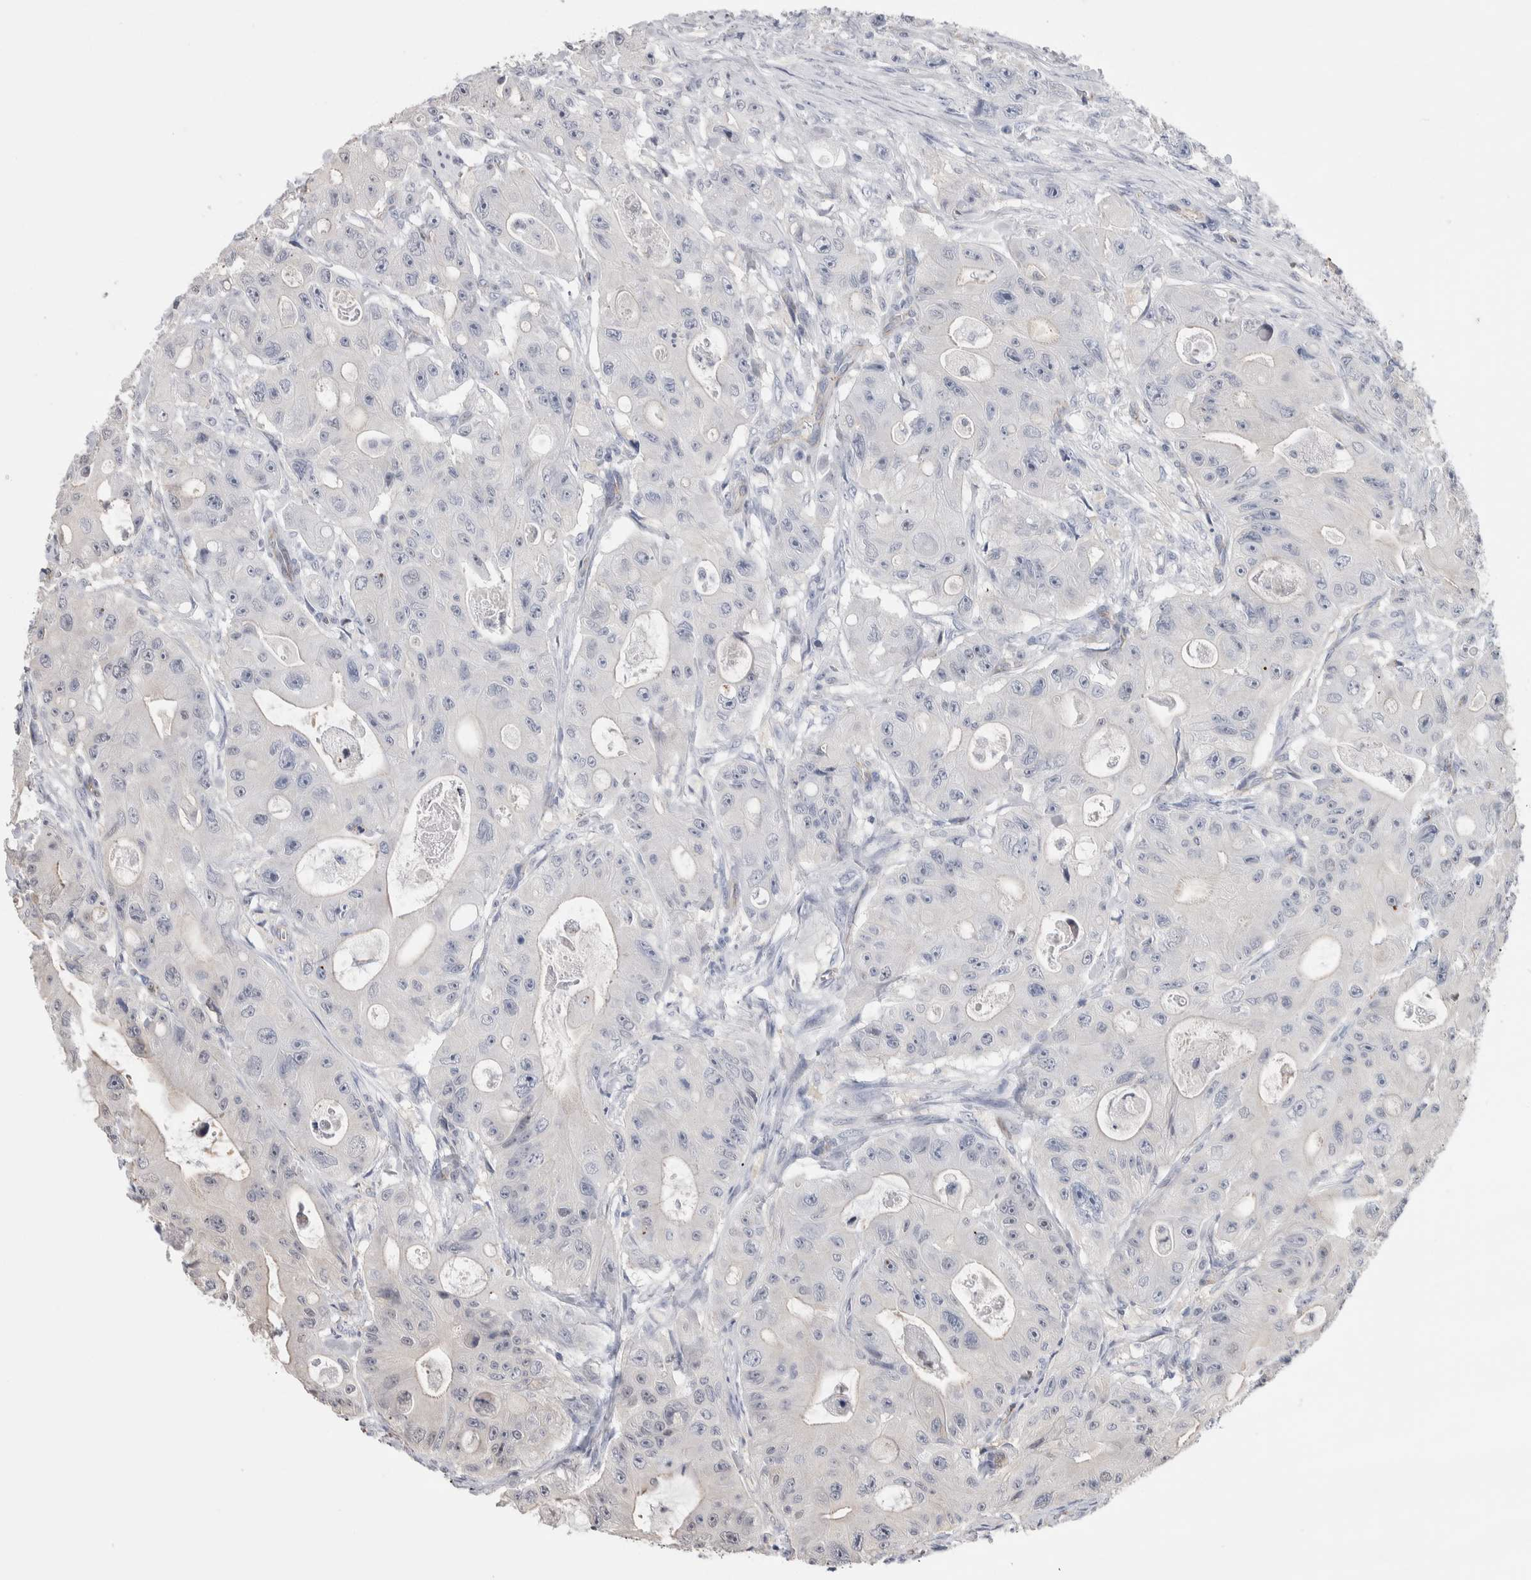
{"staining": {"intensity": "negative", "quantity": "none", "location": "none"}, "tissue": "colorectal cancer", "cell_type": "Tumor cells", "image_type": "cancer", "snomed": [{"axis": "morphology", "description": "Adenocarcinoma, NOS"}, {"axis": "topography", "description": "Colon"}], "caption": "High magnification brightfield microscopy of colorectal cancer stained with DAB (brown) and counterstained with hematoxylin (blue): tumor cells show no significant positivity.", "gene": "ZBTB49", "patient": {"sex": "female", "age": 46}}